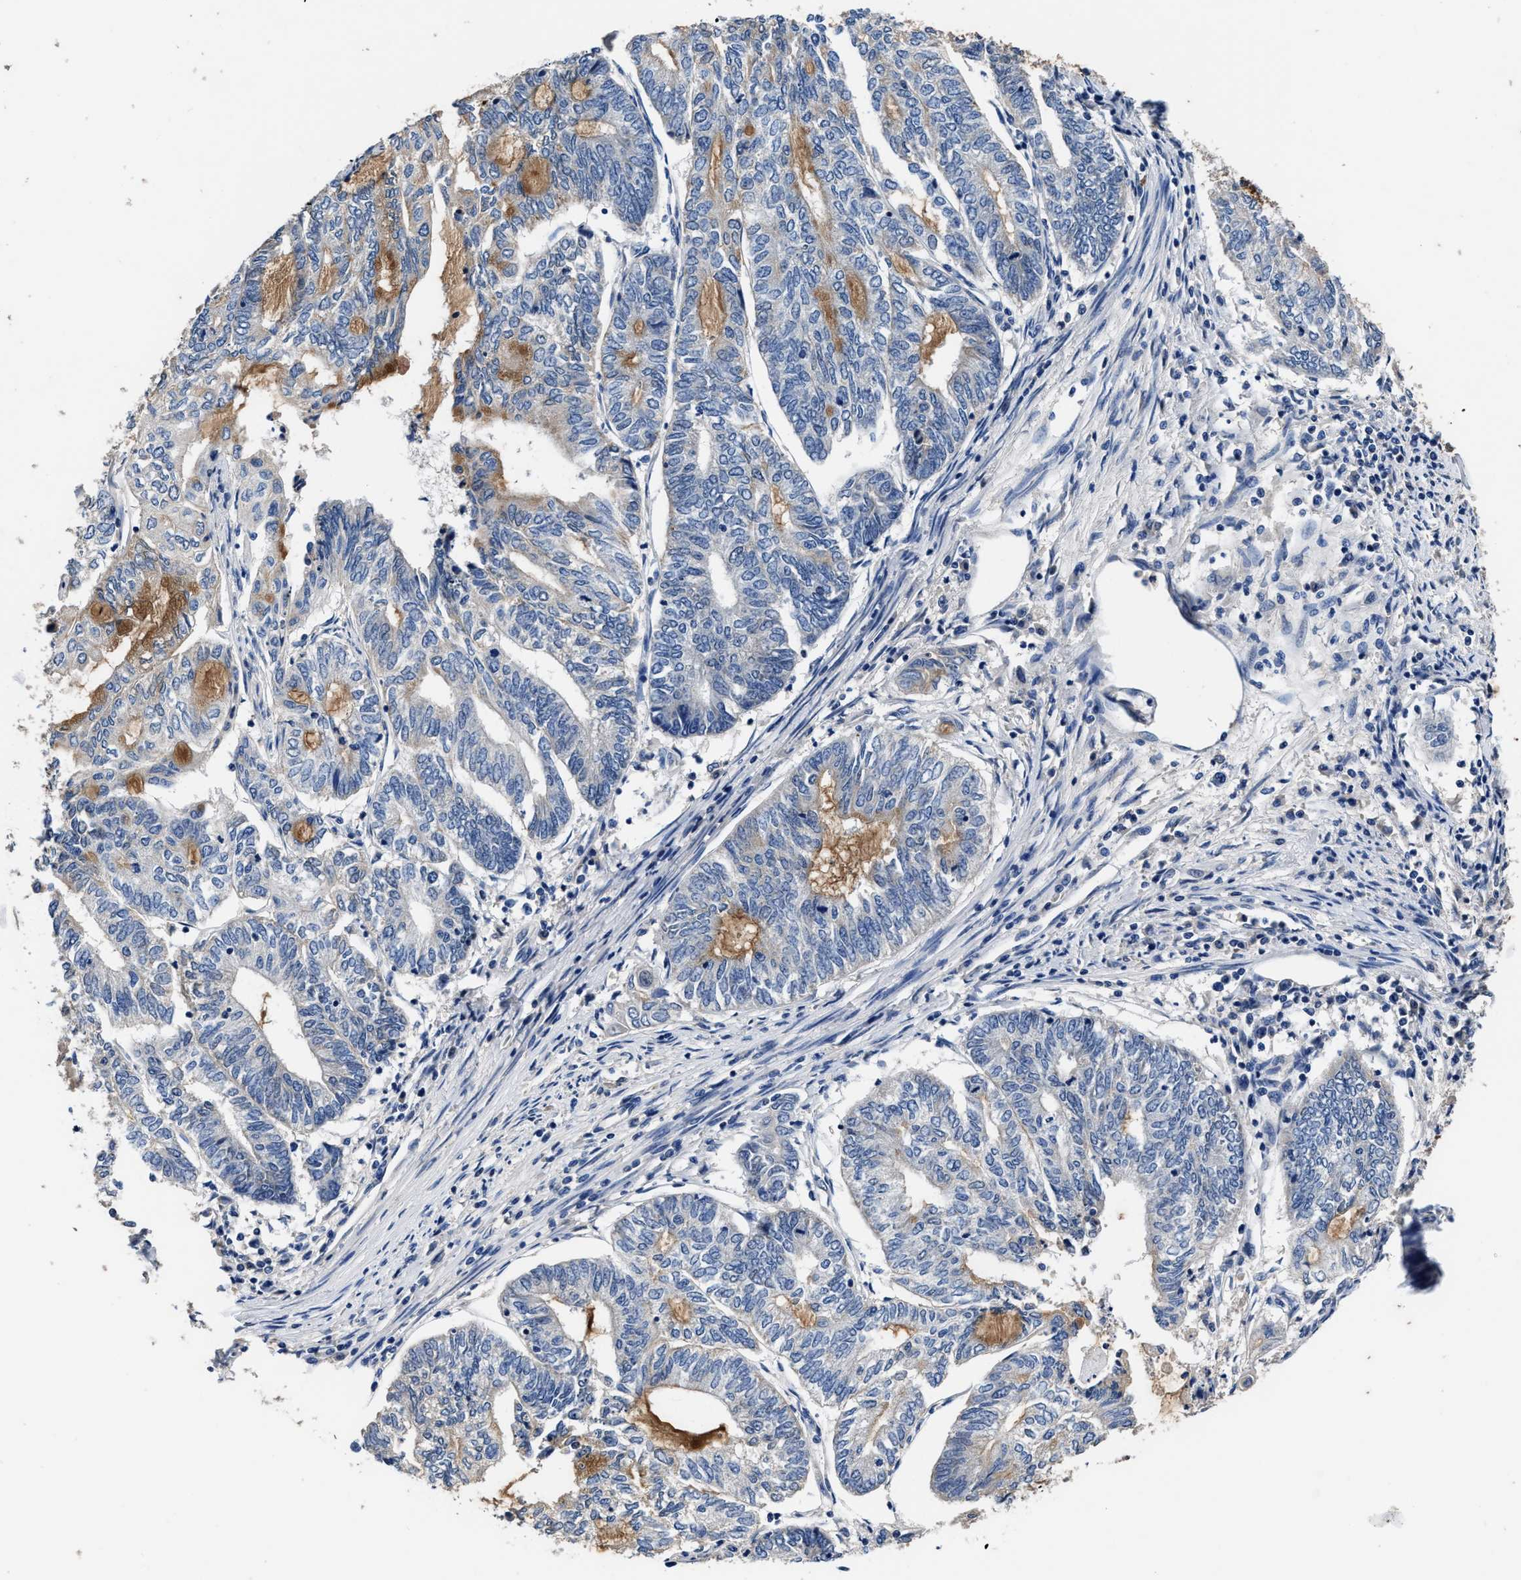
{"staining": {"intensity": "negative", "quantity": "none", "location": "none"}, "tissue": "endometrial cancer", "cell_type": "Tumor cells", "image_type": "cancer", "snomed": [{"axis": "morphology", "description": "Adenocarcinoma, NOS"}, {"axis": "topography", "description": "Uterus"}, {"axis": "topography", "description": "Endometrium"}], "caption": "DAB immunohistochemical staining of endometrial adenocarcinoma displays no significant expression in tumor cells.", "gene": "UBR4", "patient": {"sex": "female", "age": 70}}